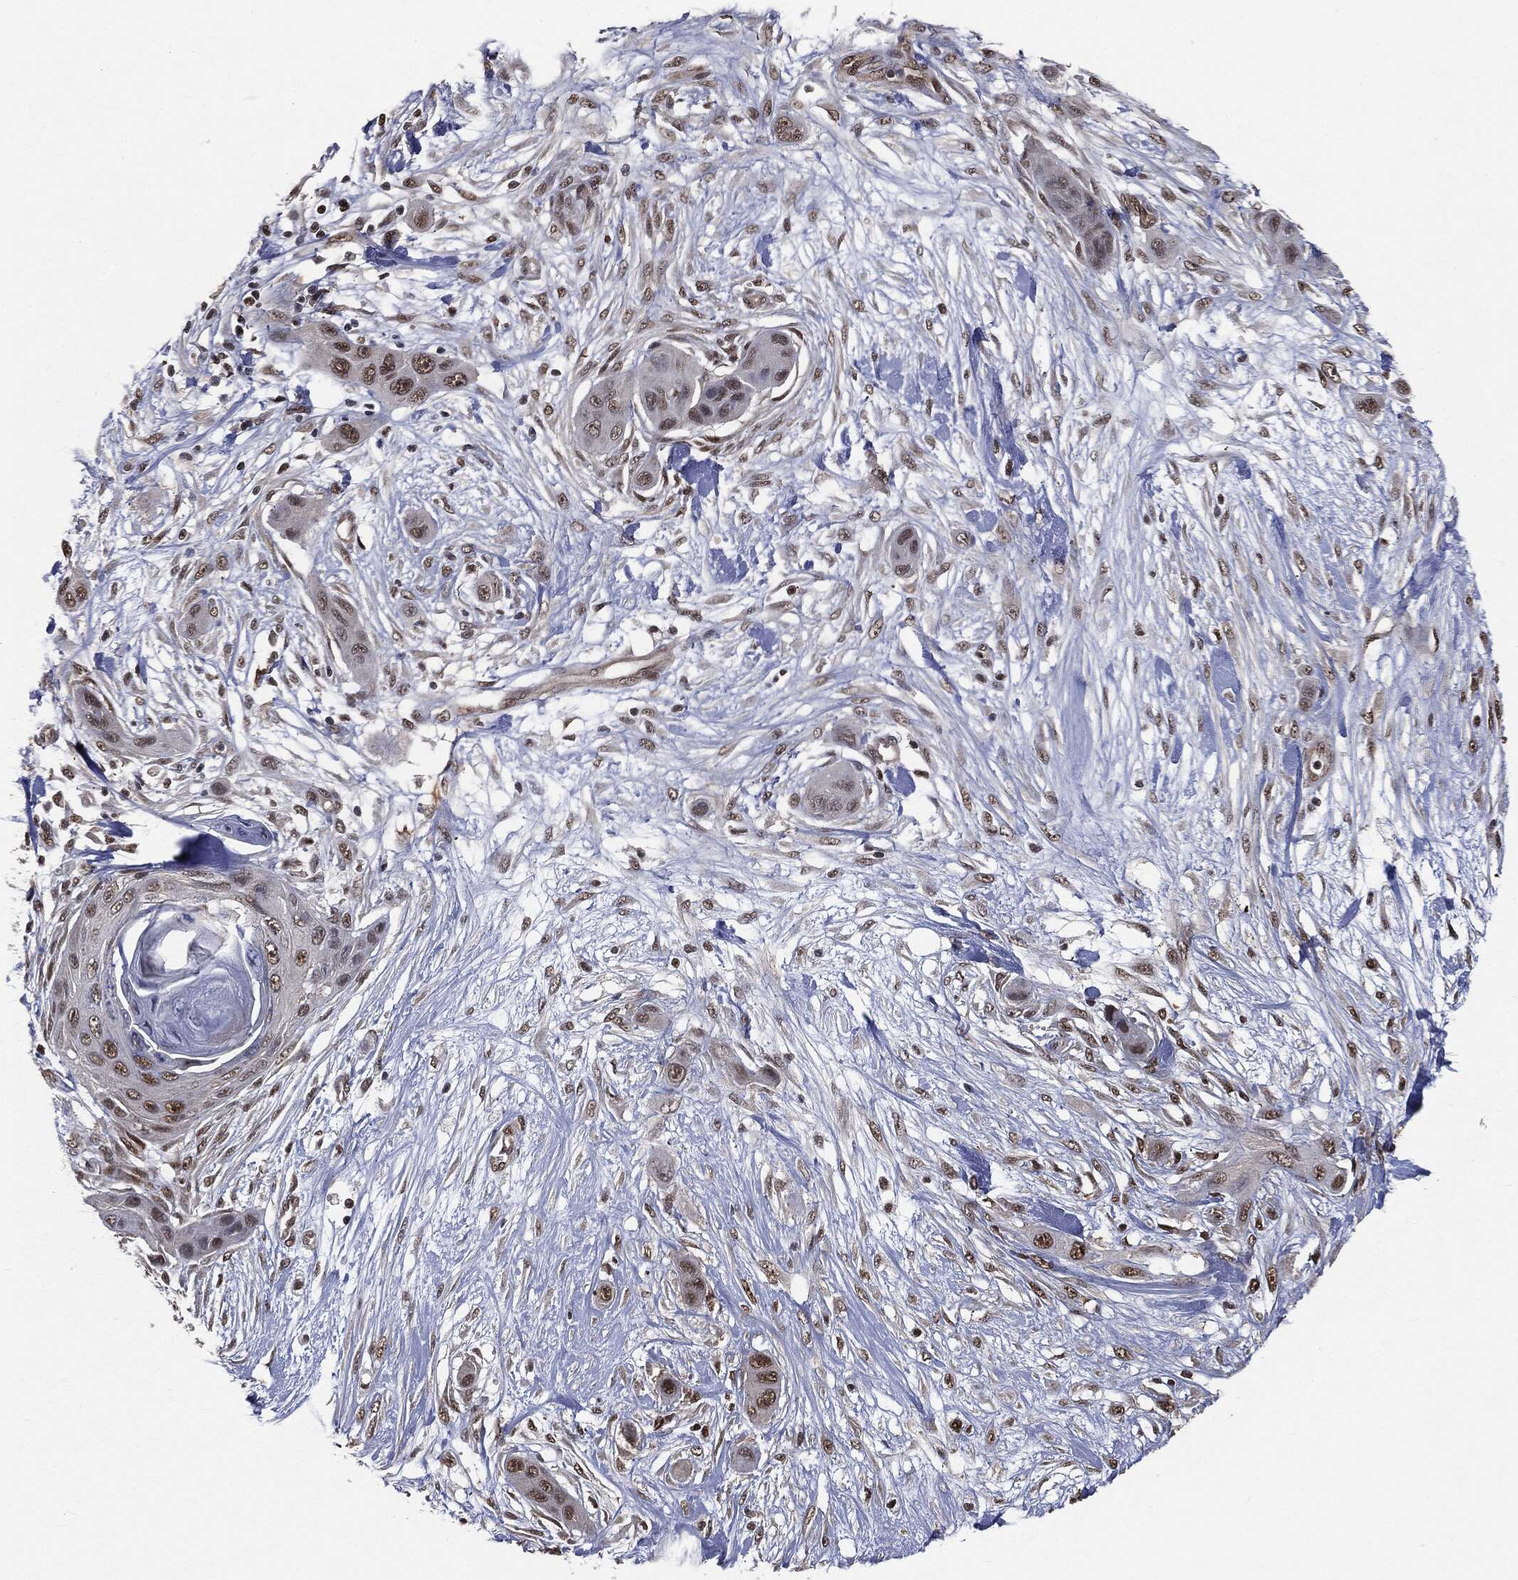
{"staining": {"intensity": "moderate", "quantity": ">75%", "location": "nuclear"}, "tissue": "skin cancer", "cell_type": "Tumor cells", "image_type": "cancer", "snomed": [{"axis": "morphology", "description": "Squamous cell carcinoma, NOS"}, {"axis": "topography", "description": "Skin"}], "caption": "About >75% of tumor cells in human skin cancer reveal moderate nuclear protein expression as visualized by brown immunohistochemical staining.", "gene": "SHLD2", "patient": {"sex": "male", "age": 79}}